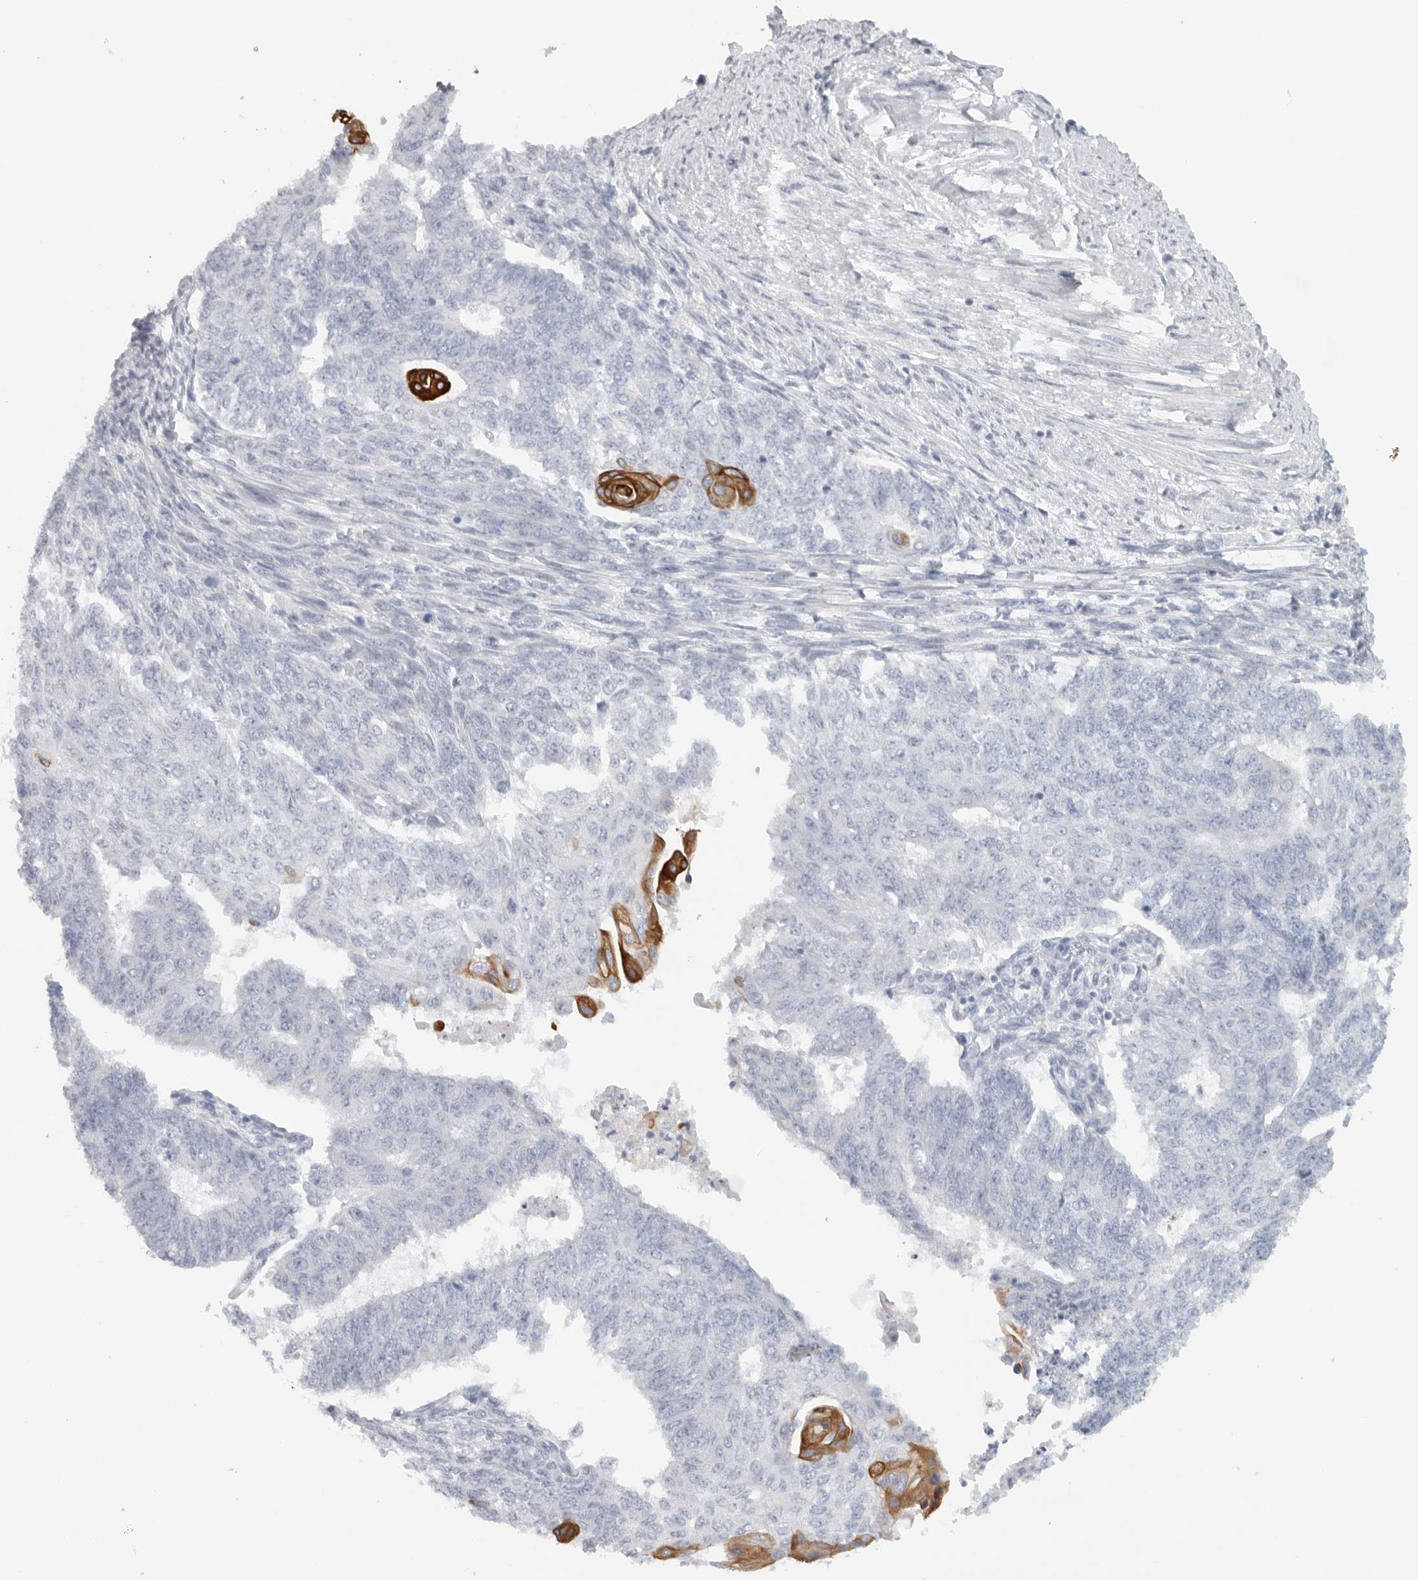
{"staining": {"intensity": "strong", "quantity": "<25%", "location": "cytoplasmic/membranous"}, "tissue": "endometrial cancer", "cell_type": "Tumor cells", "image_type": "cancer", "snomed": [{"axis": "morphology", "description": "Adenocarcinoma, NOS"}, {"axis": "topography", "description": "Endometrium"}], "caption": "Endometrial adenocarcinoma stained for a protein (brown) displays strong cytoplasmic/membranous positive staining in about <25% of tumor cells.", "gene": "TMEM69", "patient": {"sex": "female", "age": 32}}